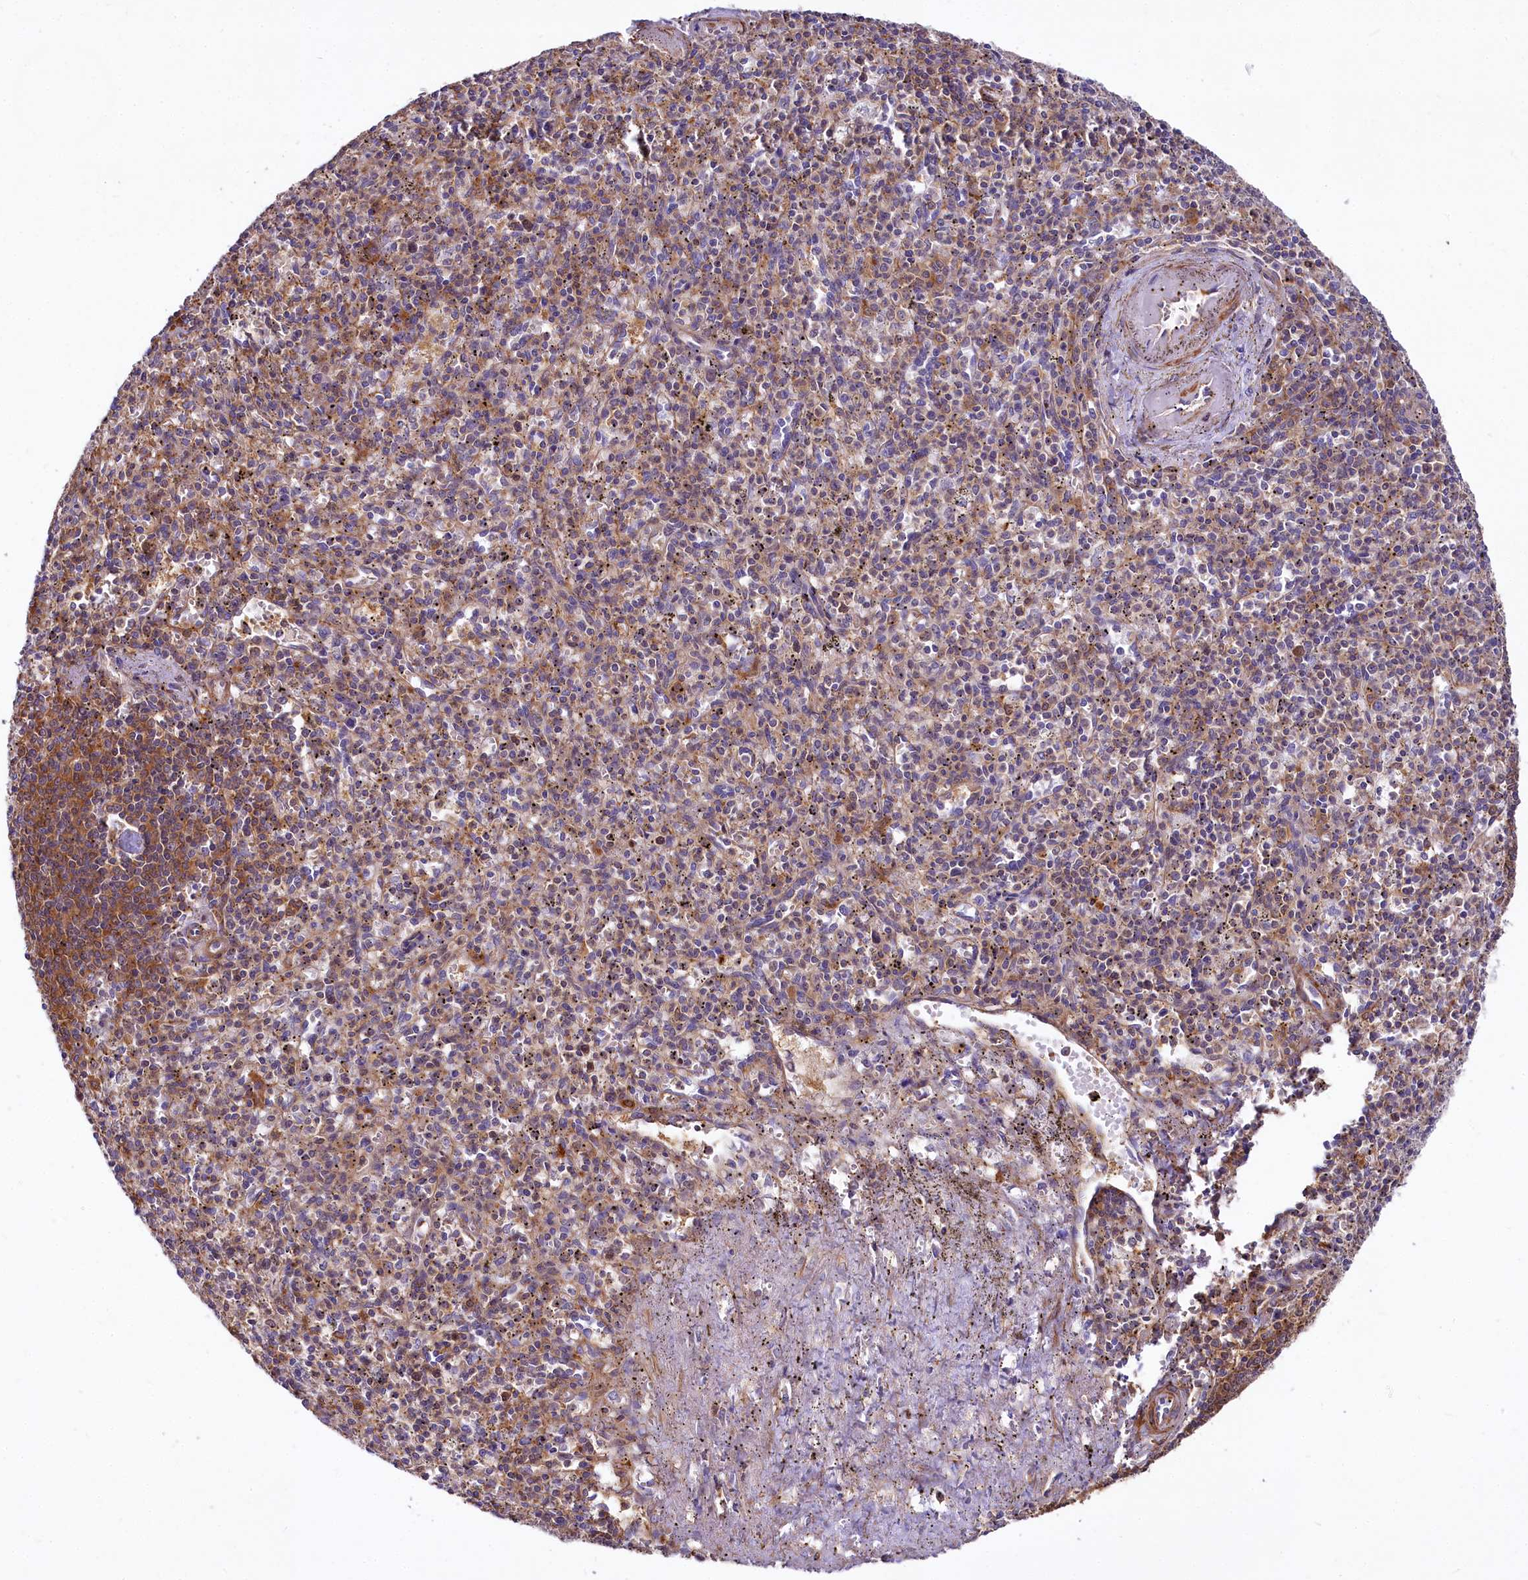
{"staining": {"intensity": "moderate", "quantity": "<25%", "location": "cytoplasmic/membranous"}, "tissue": "spleen", "cell_type": "Cells in red pulp", "image_type": "normal", "snomed": [{"axis": "morphology", "description": "Normal tissue, NOS"}, {"axis": "topography", "description": "Spleen"}], "caption": "Spleen was stained to show a protein in brown. There is low levels of moderate cytoplasmic/membranous positivity in about <25% of cells in red pulp. The staining was performed using DAB (3,3'-diaminobenzidine) to visualize the protein expression in brown, while the nuclei were stained in blue with hematoxylin (Magnification: 20x).", "gene": "FCHSD2", "patient": {"sex": "male", "age": 72}}